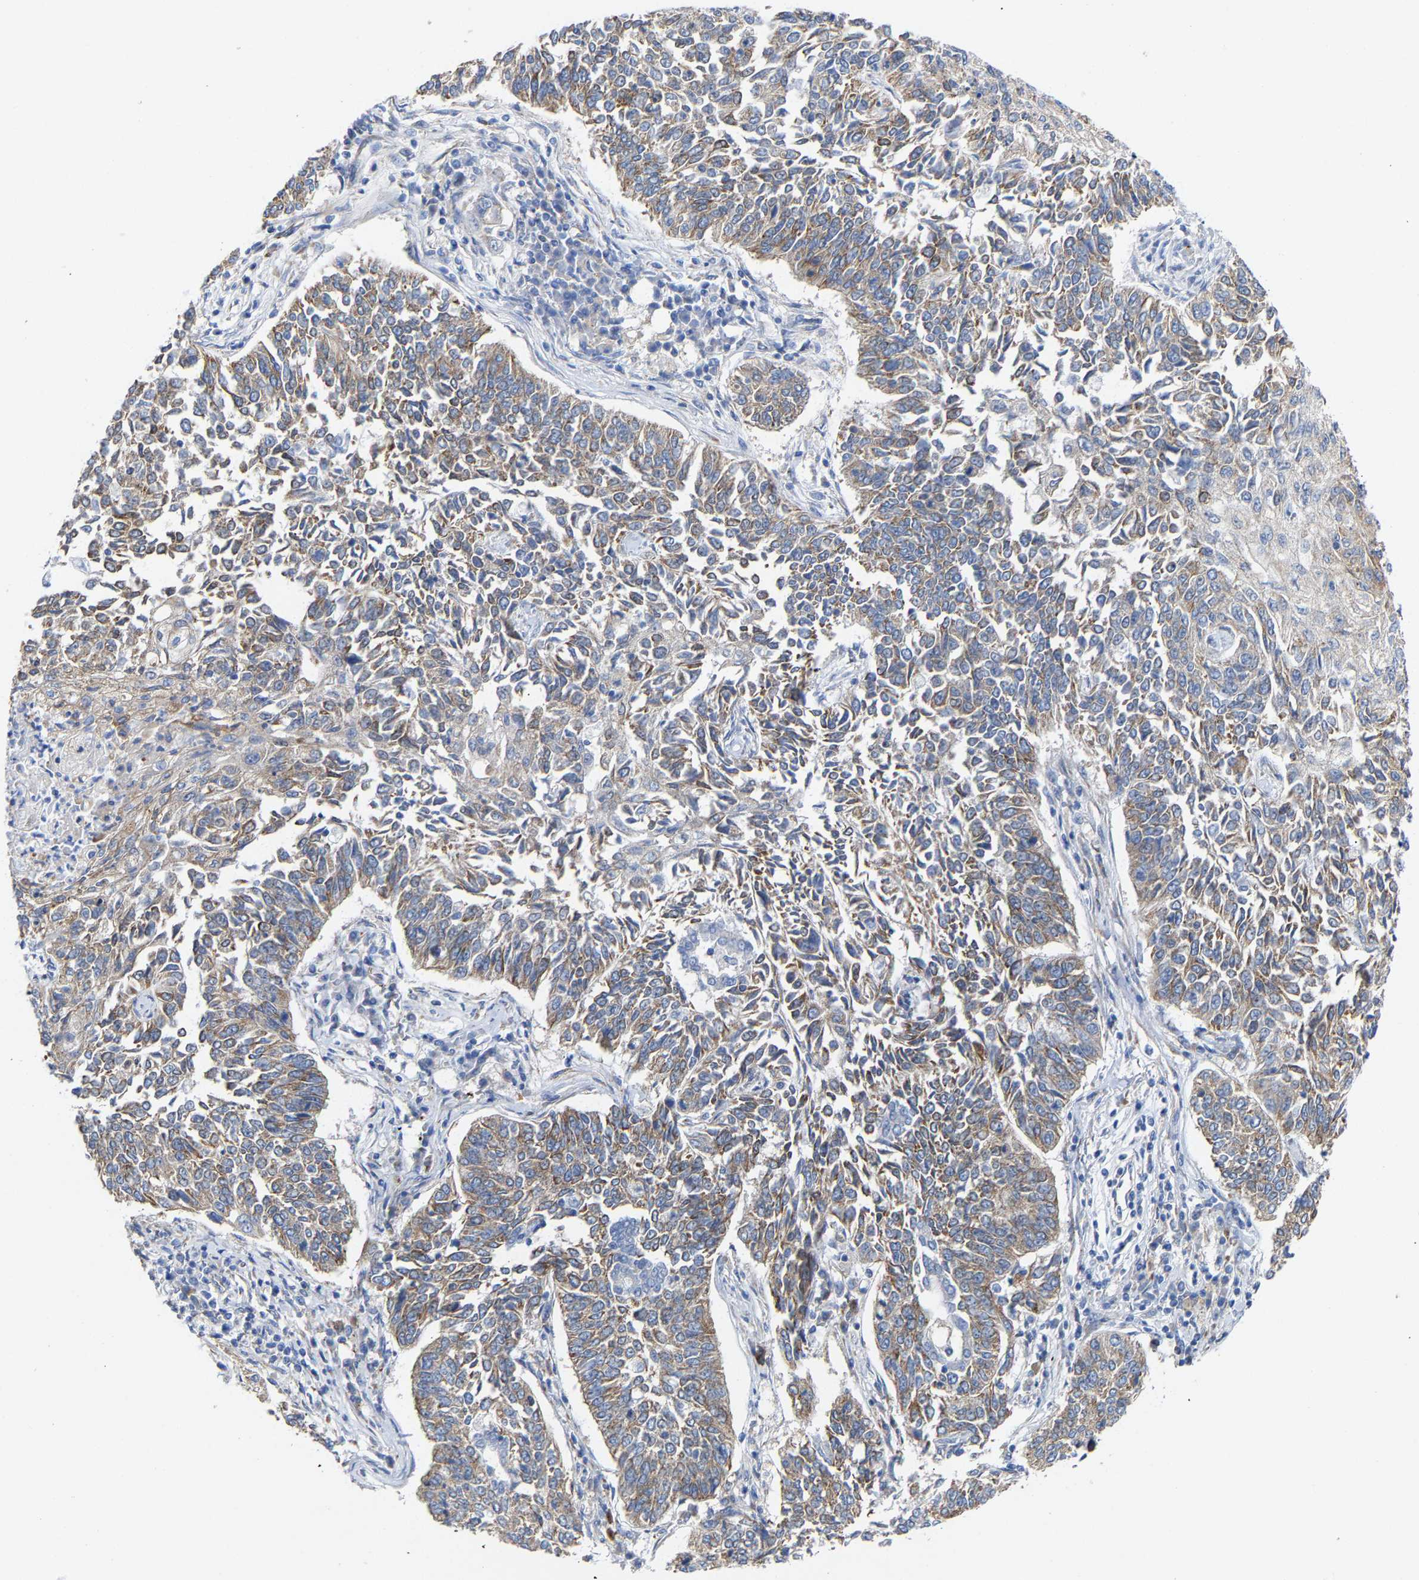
{"staining": {"intensity": "moderate", "quantity": ">75%", "location": "cytoplasmic/membranous"}, "tissue": "lung cancer", "cell_type": "Tumor cells", "image_type": "cancer", "snomed": [{"axis": "morphology", "description": "Normal tissue, NOS"}, {"axis": "morphology", "description": "Squamous cell carcinoma, NOS"}, {"axis": "topography", "description": "Cartilage tissue"}, {"axis": "topography", "description": "Bronchus"}, {"axis": "topography", "description": "Lung"}], "caption": "IHC (DAB) staining of human squamous cell carcinoma (lung) displays moderate cytoplasmic/membranous protein staining in about >75% of tumor cells.", "gene": "PPP1R15A", "patient": {"sex": "female", "age": 49}}